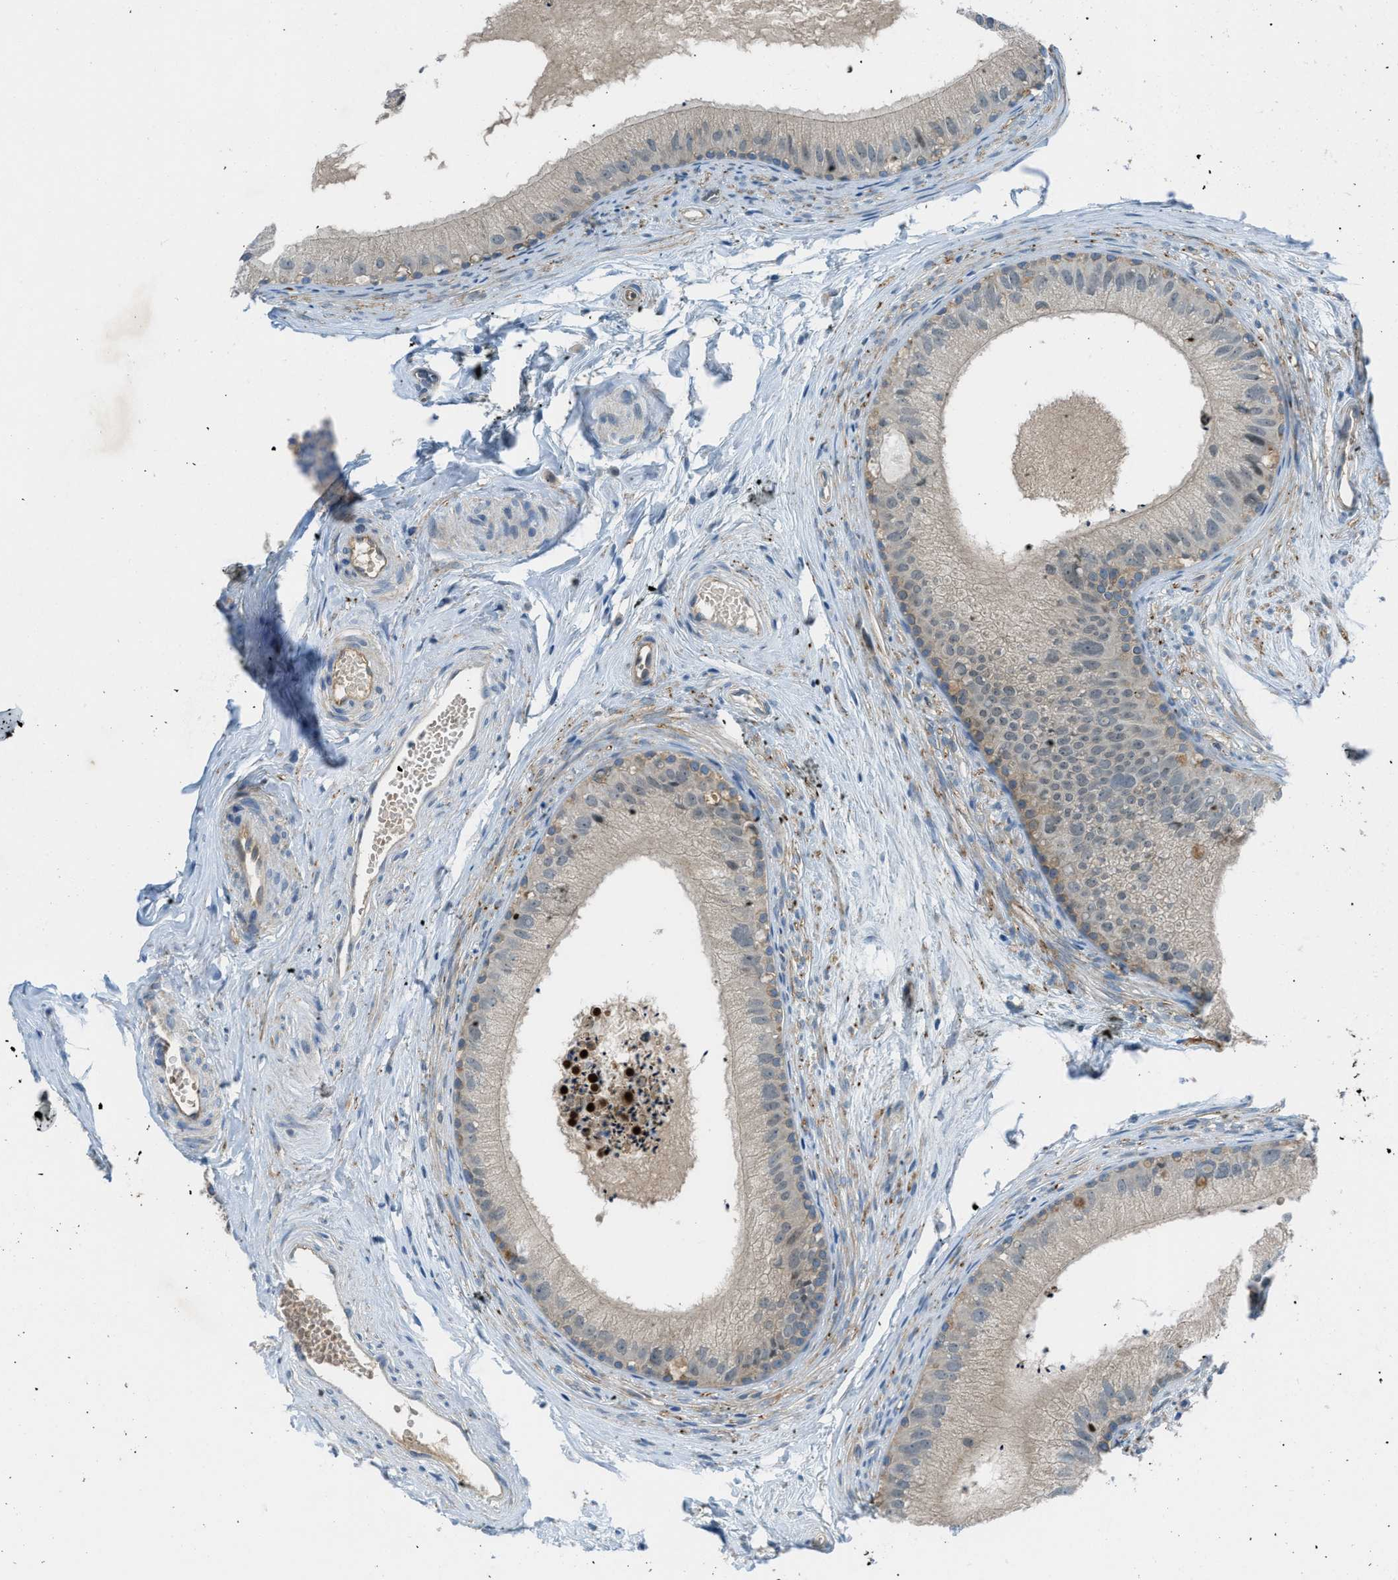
{"staining": {"intensity": "weak", "quantity": "<25%", "location": "cytoplasmic/membranous"}, "tissue": "epididymis", "cell_type": "Glandular cells", "image_type": "normal", "snomed": [{"axis": "morphology", "description": "Normal tissue, NOS"}, {"axis": "topography", "description": "Epididymis"}], "caption": "Benign epididymis was stained to show a protein in brown. There is no significant positivity in glandular cells.", "gene": "BAZ2B", "patient": {"sex": "male", "age": 56}}